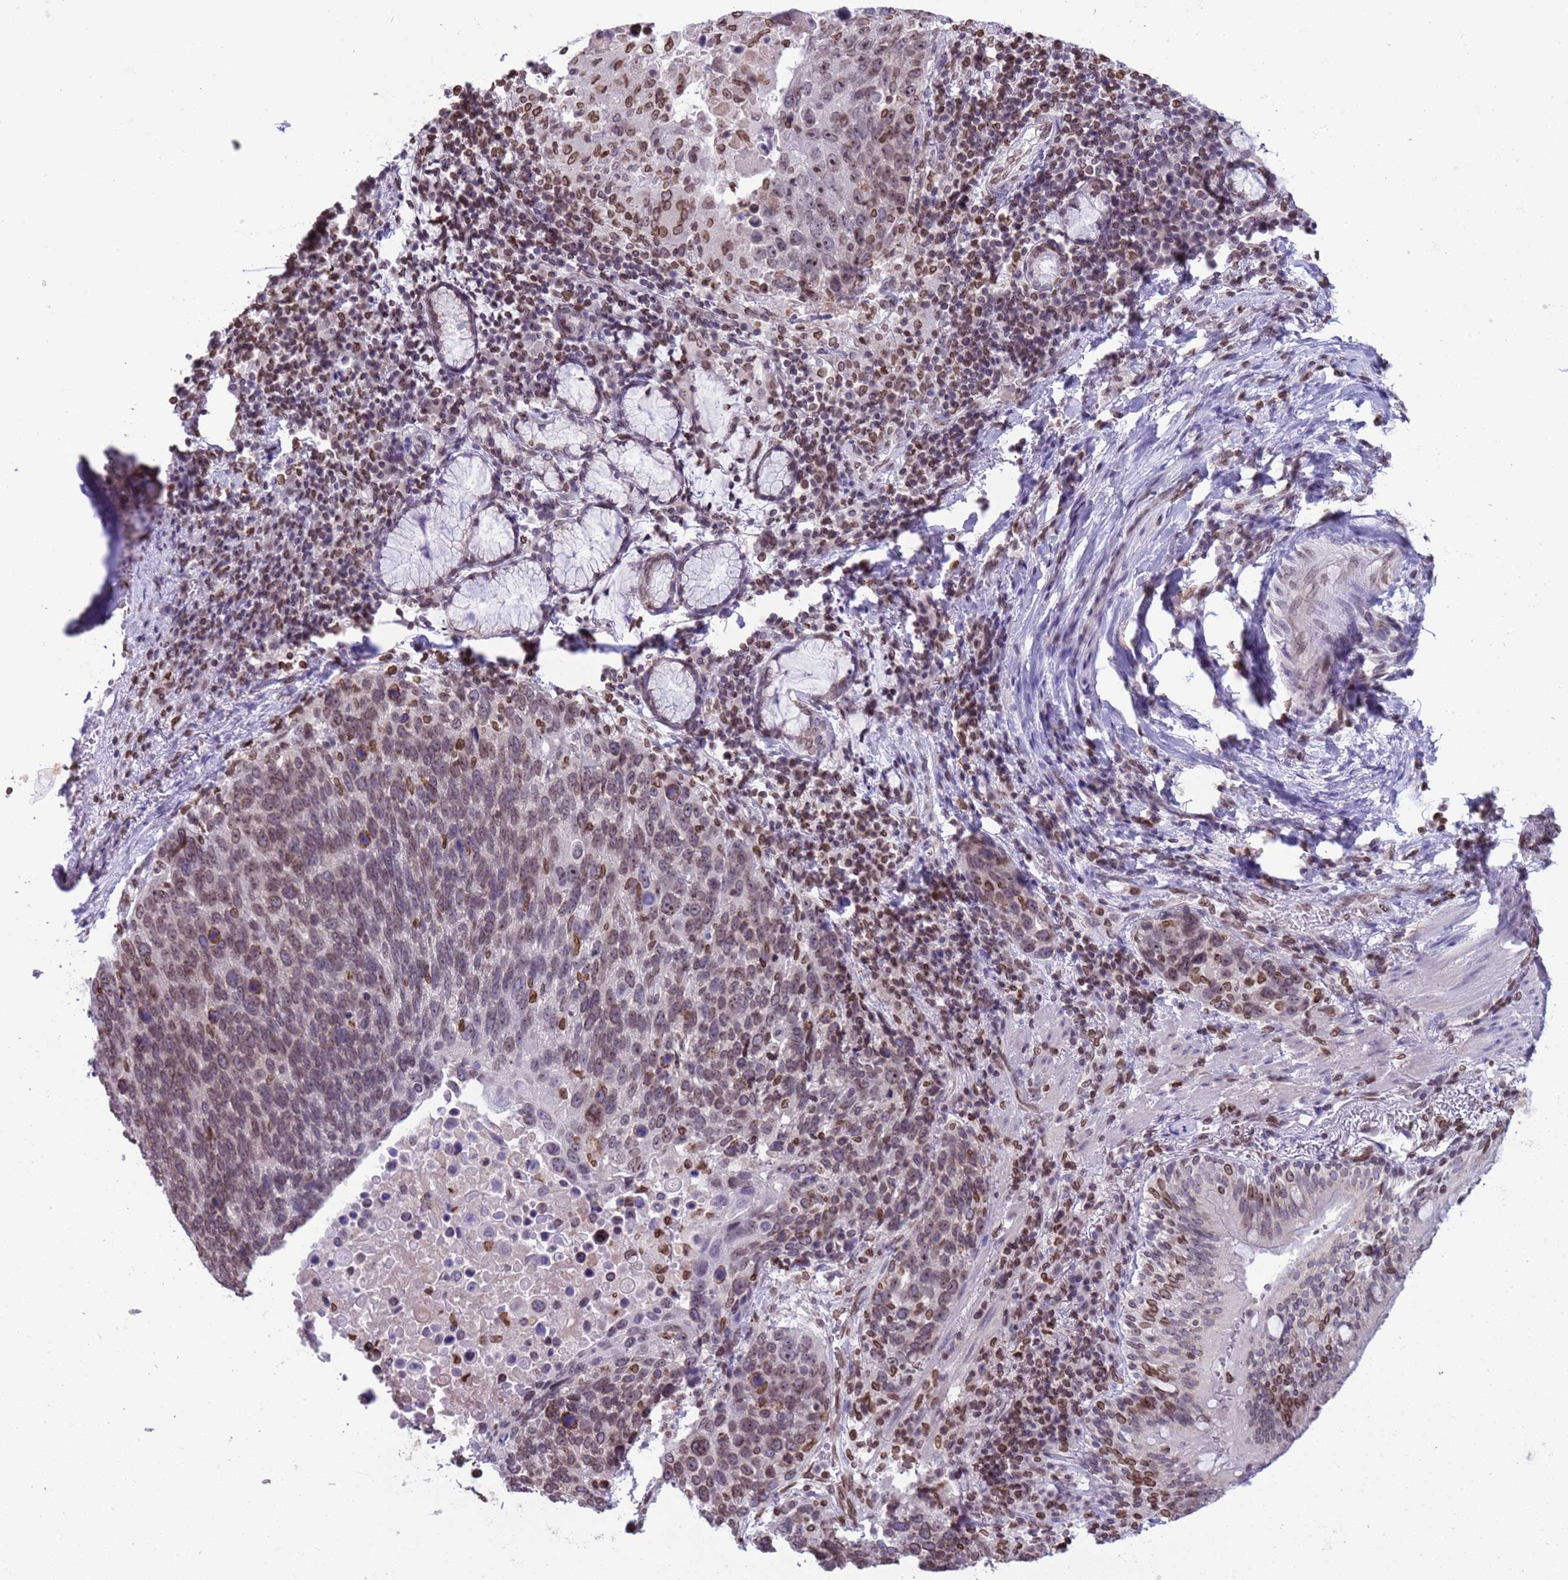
{"staining": {"intensity": "moderate", "quantity": "<25%", "location": "cytoplasmic/membranous,nuclear"}, "tissue": "lung cancer", "cell_type": "Tumor cells", "image_type": "cancer", "snomed": [{"axis": "morphology", "description": "Squamous cell carcinoma, NOS"}, {"axis": "topography", "description": "Lung"}], "caption": "An image of human squamous cell carcinoma (lung) stained for a protein displays moderate cytoplasmic/membranous and nuclear brown staining in tumor cells. Nuclei are stained in blue.", "gene": "DHX37", "patient": {"sex": "male", "age": 66}}